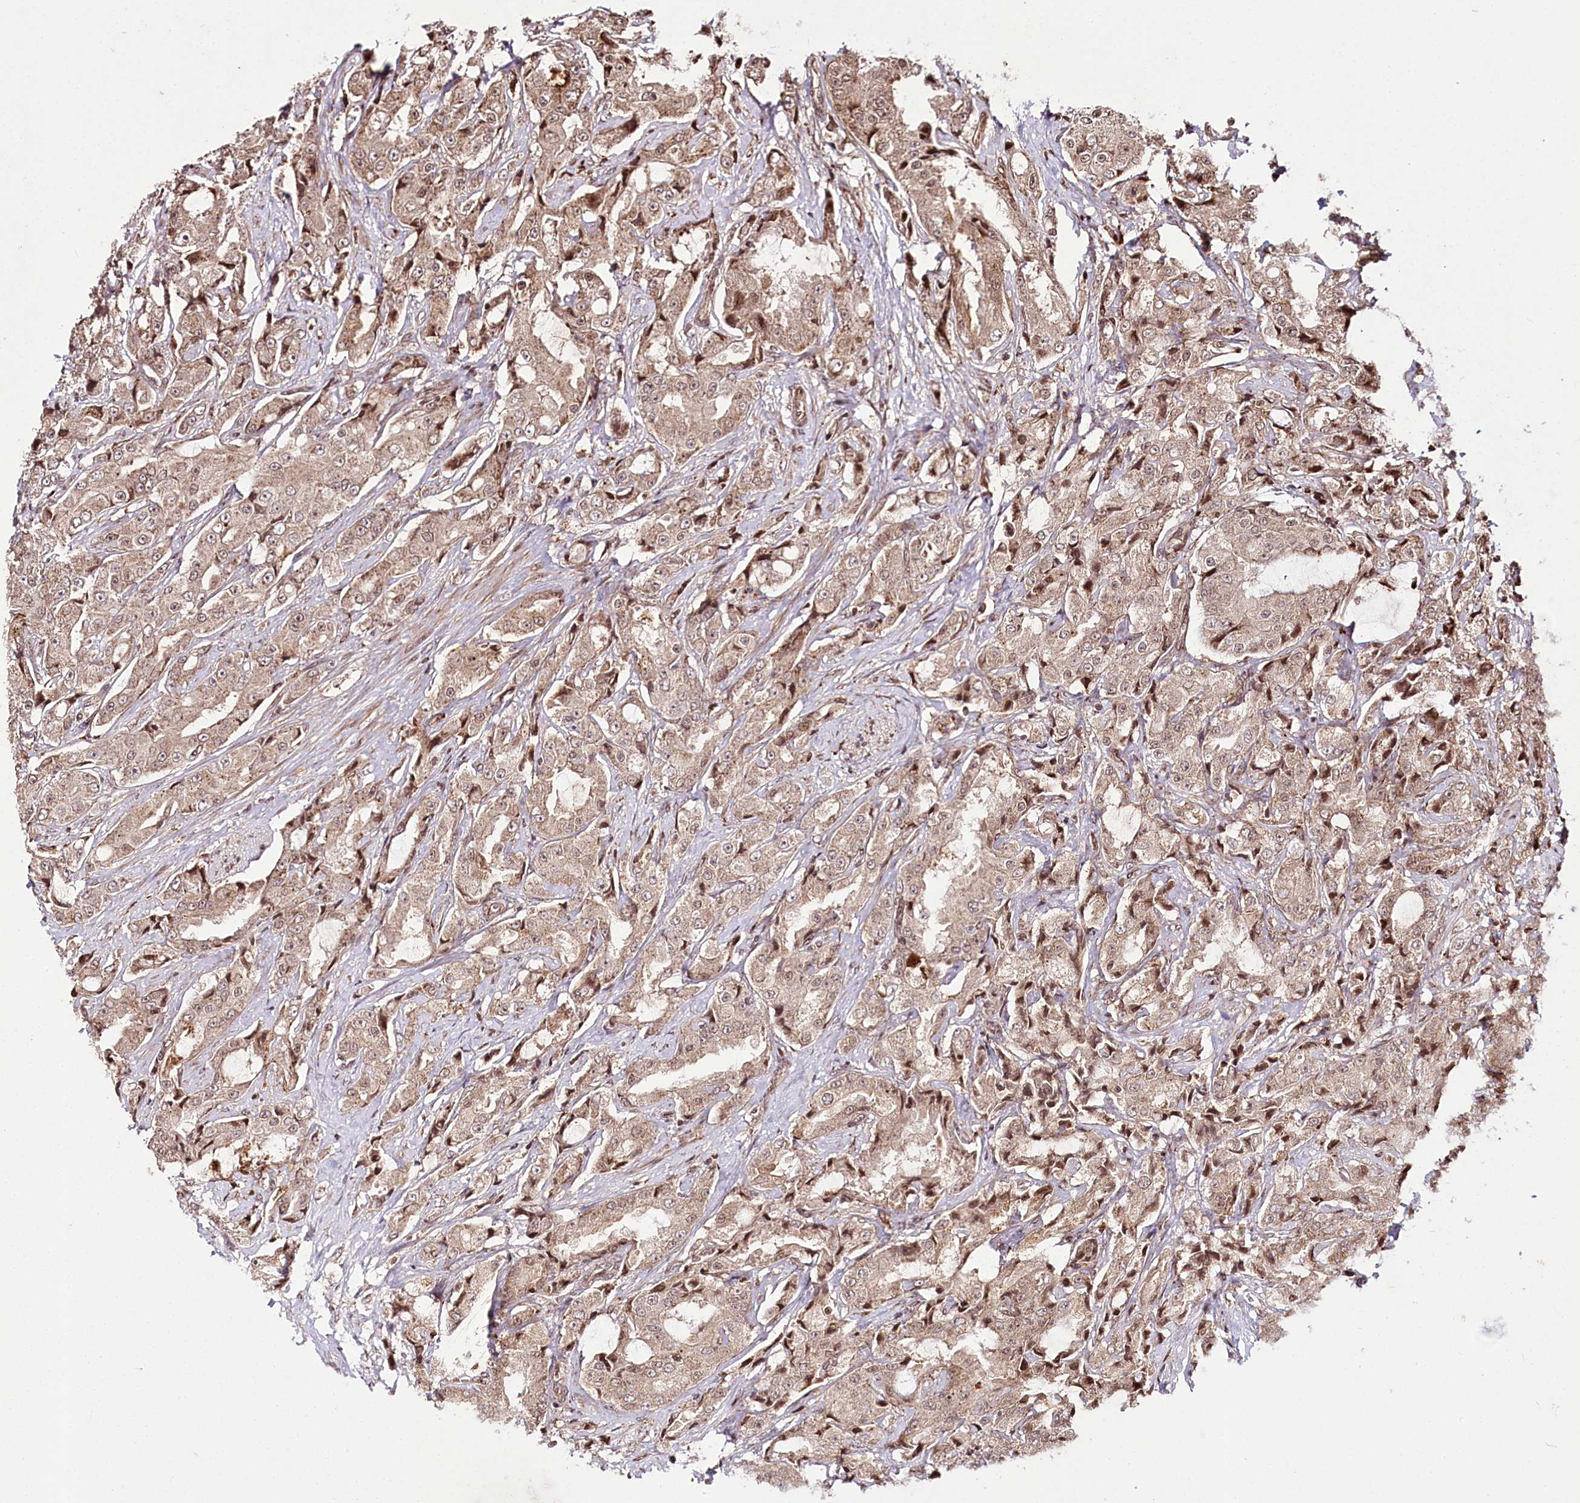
{"staining": {"intensity": "moderate", "quantity": ">75%", "location": "cytoplasmic/membranous,nuclear"}, "tissue": "prostate cancer", "cell_type": "Tumor cells", "image_type": "cancer", "snomed": [{"axis": "morphology", "description": "Adenocarcinoma, High grade"}, {"axis": "topography", "description": "Prostate"}], "caption": "Tumor cells reveal medium levels of moderate cytoplasmic/membranous and nuclear staining in approximately >75% of cells in human prostate adenocarcinoma (high-grade).", "gene": "HOXC8", "patient": {"sex": "male", "age": 73}}